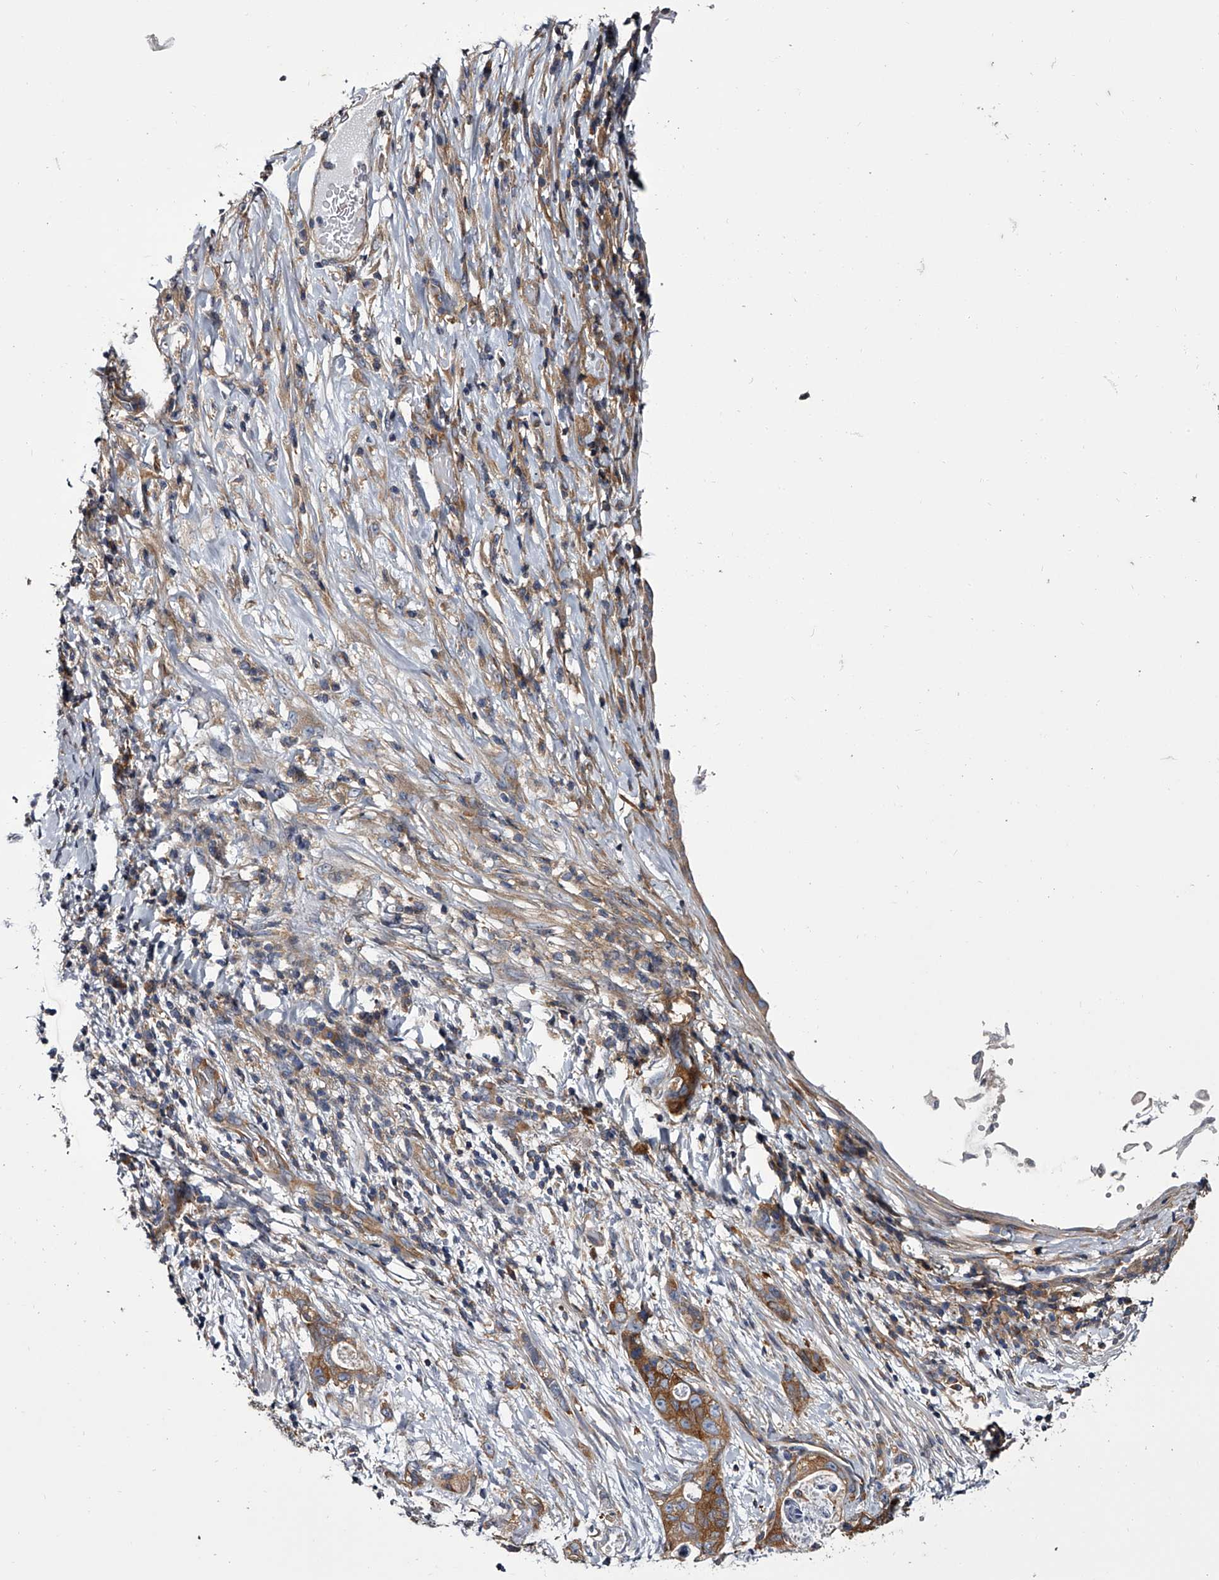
{"staining": {"intensity": "strong", "quantity": "25%-75%", "location": "cytoplasmic/membranous"}, "tissue": "stomach cancer", "cell_type": "Tumor cells", "image_type": "cancer", "snomed": [{"axis": "morphology", "description": "Normal tissue, NOS"}, {"axis": "morphology", "description": "Adenocarcinoma, NOS"}, {"axis": "topography", "description": "Stomach"}], "caption": "Protein expression analysis of adenocarcinoma (stomach) exhibits strong cytoplasmic/membranous expression in approximately 25%-75% of tumor cells.", "gene": "GAPVD1", "patient": {"sex": "female", "age": 89}}